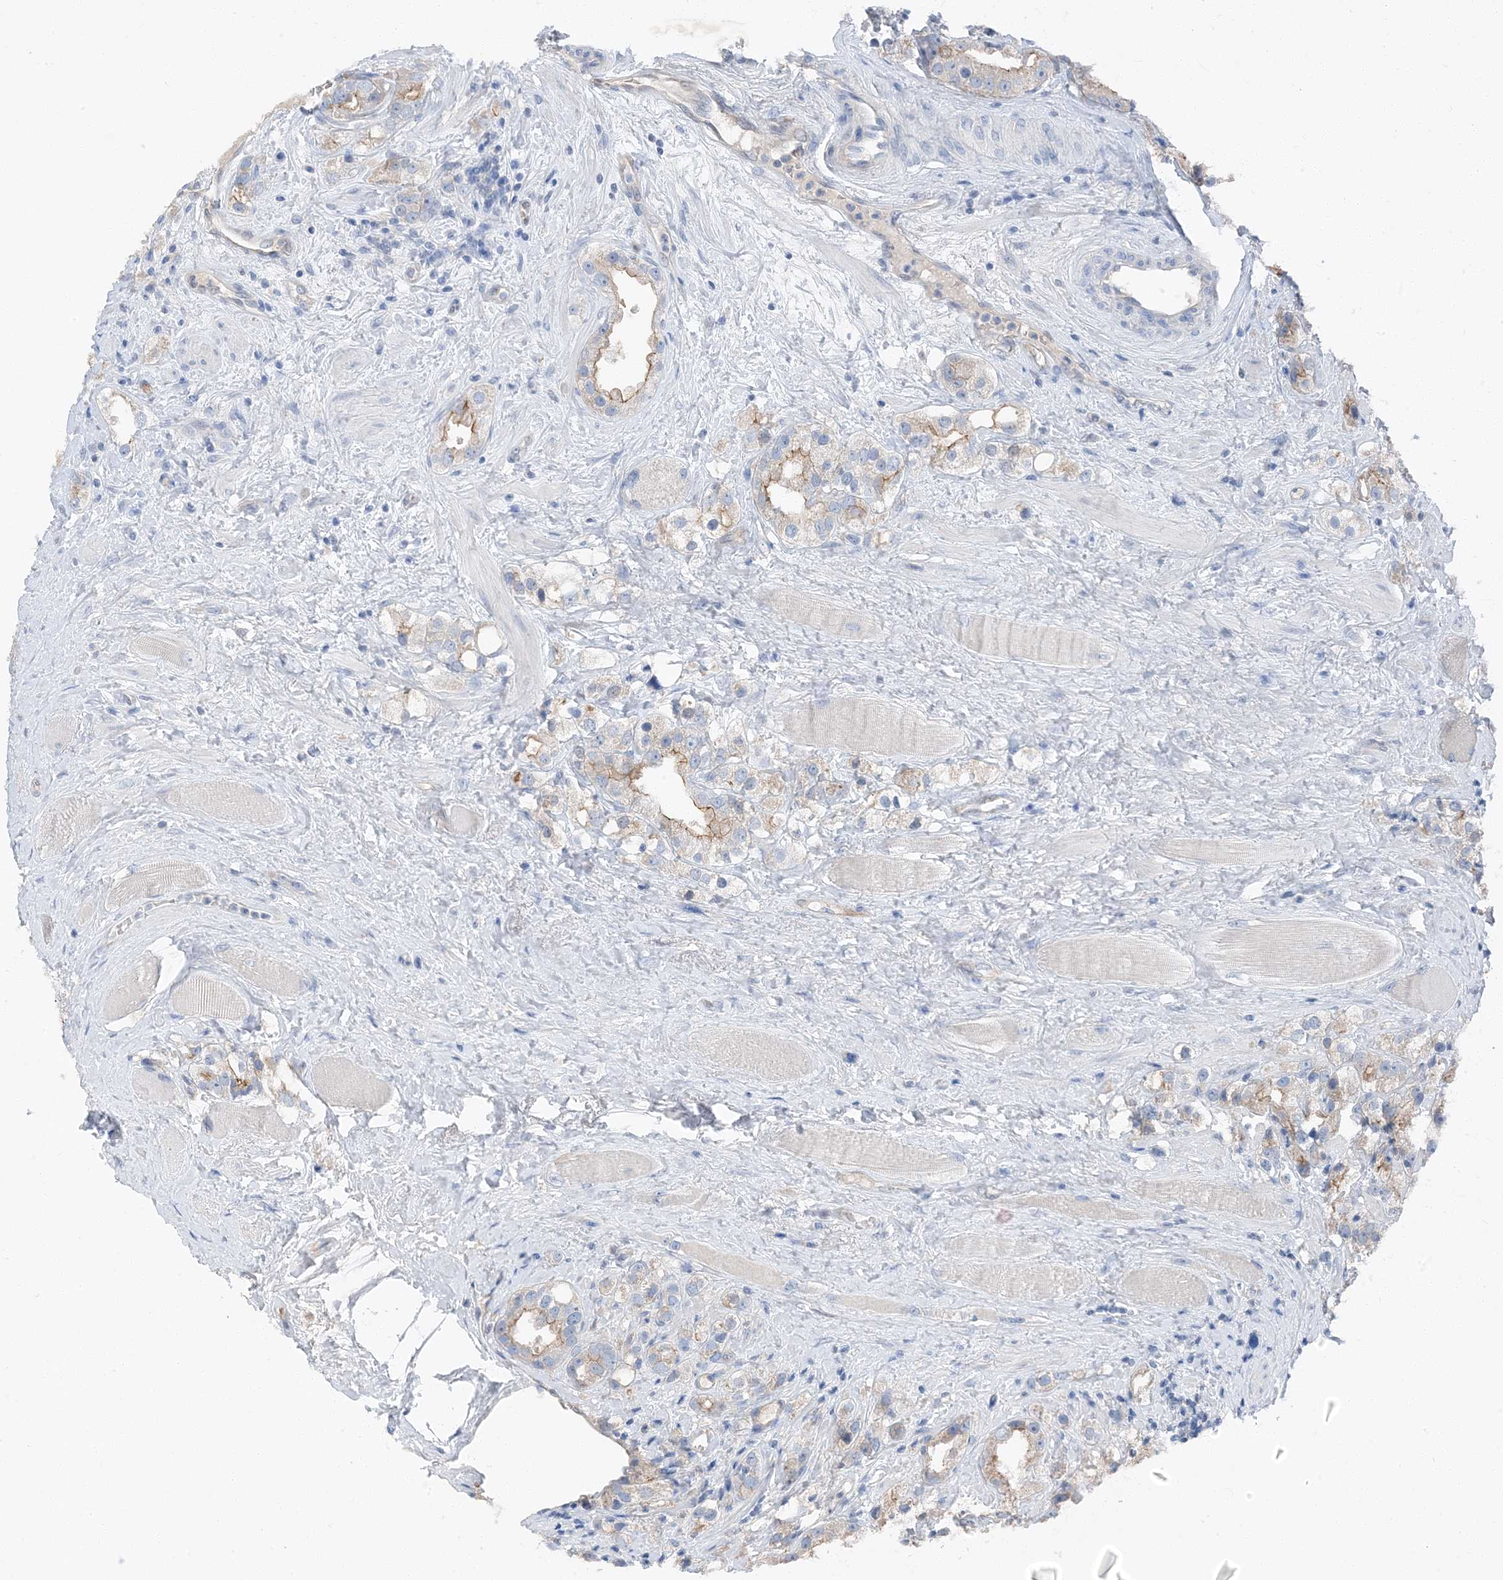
{"staining": {"intensity": "weak", "quantity": "25%-75%", "location": "cytoplasmic/membranous"}, "tissue": "prostate cancer", "cell_type": "Tumor cells", "image_type": "cancer", "snomed": [{"axis": "morphology", "description": "Adenocarcinoma, NOS"}, {"axis": "topography", "description": "Prostate"}], "caption": "A brown stain highlights weak cytoplasmic/membranous expression of a protein in prostate cancer tumor cells.", "gene": "NCOA7", "patient": {"sex": "male", "age": 79}}